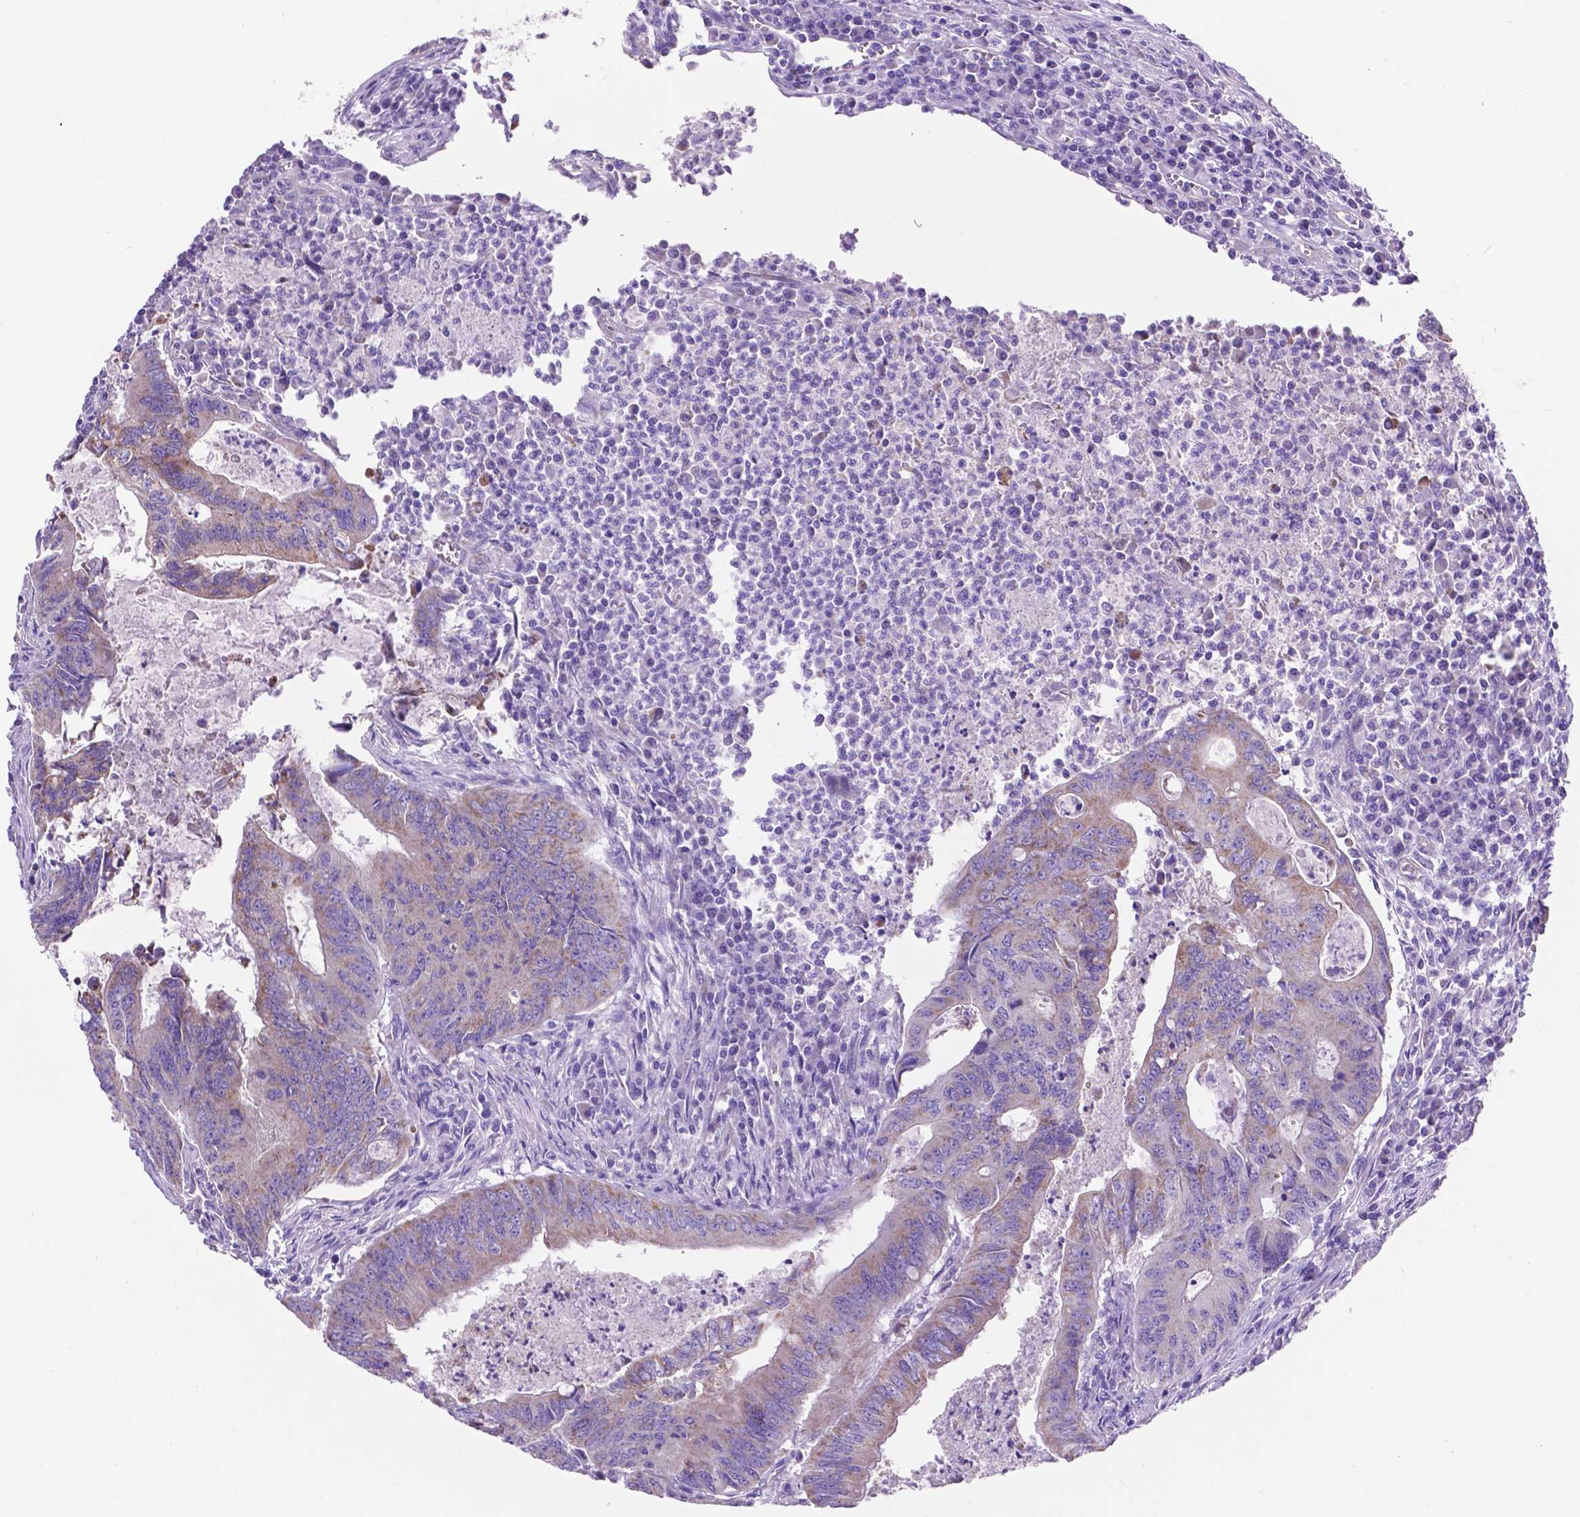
{"staining": {"intensity": "weak", "quantity": "<25%", "location": "cytoplasmic/membranous"}, "tissue": "colorectal cancer", "cell_type": "Tumor cells", "image_type": "cancer", "snomed": [{"axis": "morphology", "description": "Adenocarcinoma, NOS"}, {"axis": "topography", "description": "Colon"}], "caption": "Immunohistochemistry histopathology image of neoplastic tissue: human colorectal cancer stained with DAB (3,3'-diaminobenzidine) reveals no significant protein positivity in tumor cells. The staining is performed using DAB brown chromogen with nuclei counter-stained in using hematoxylin.", "gene": "TMEM121B", "patient": {"sex": "male", "age": 67}}